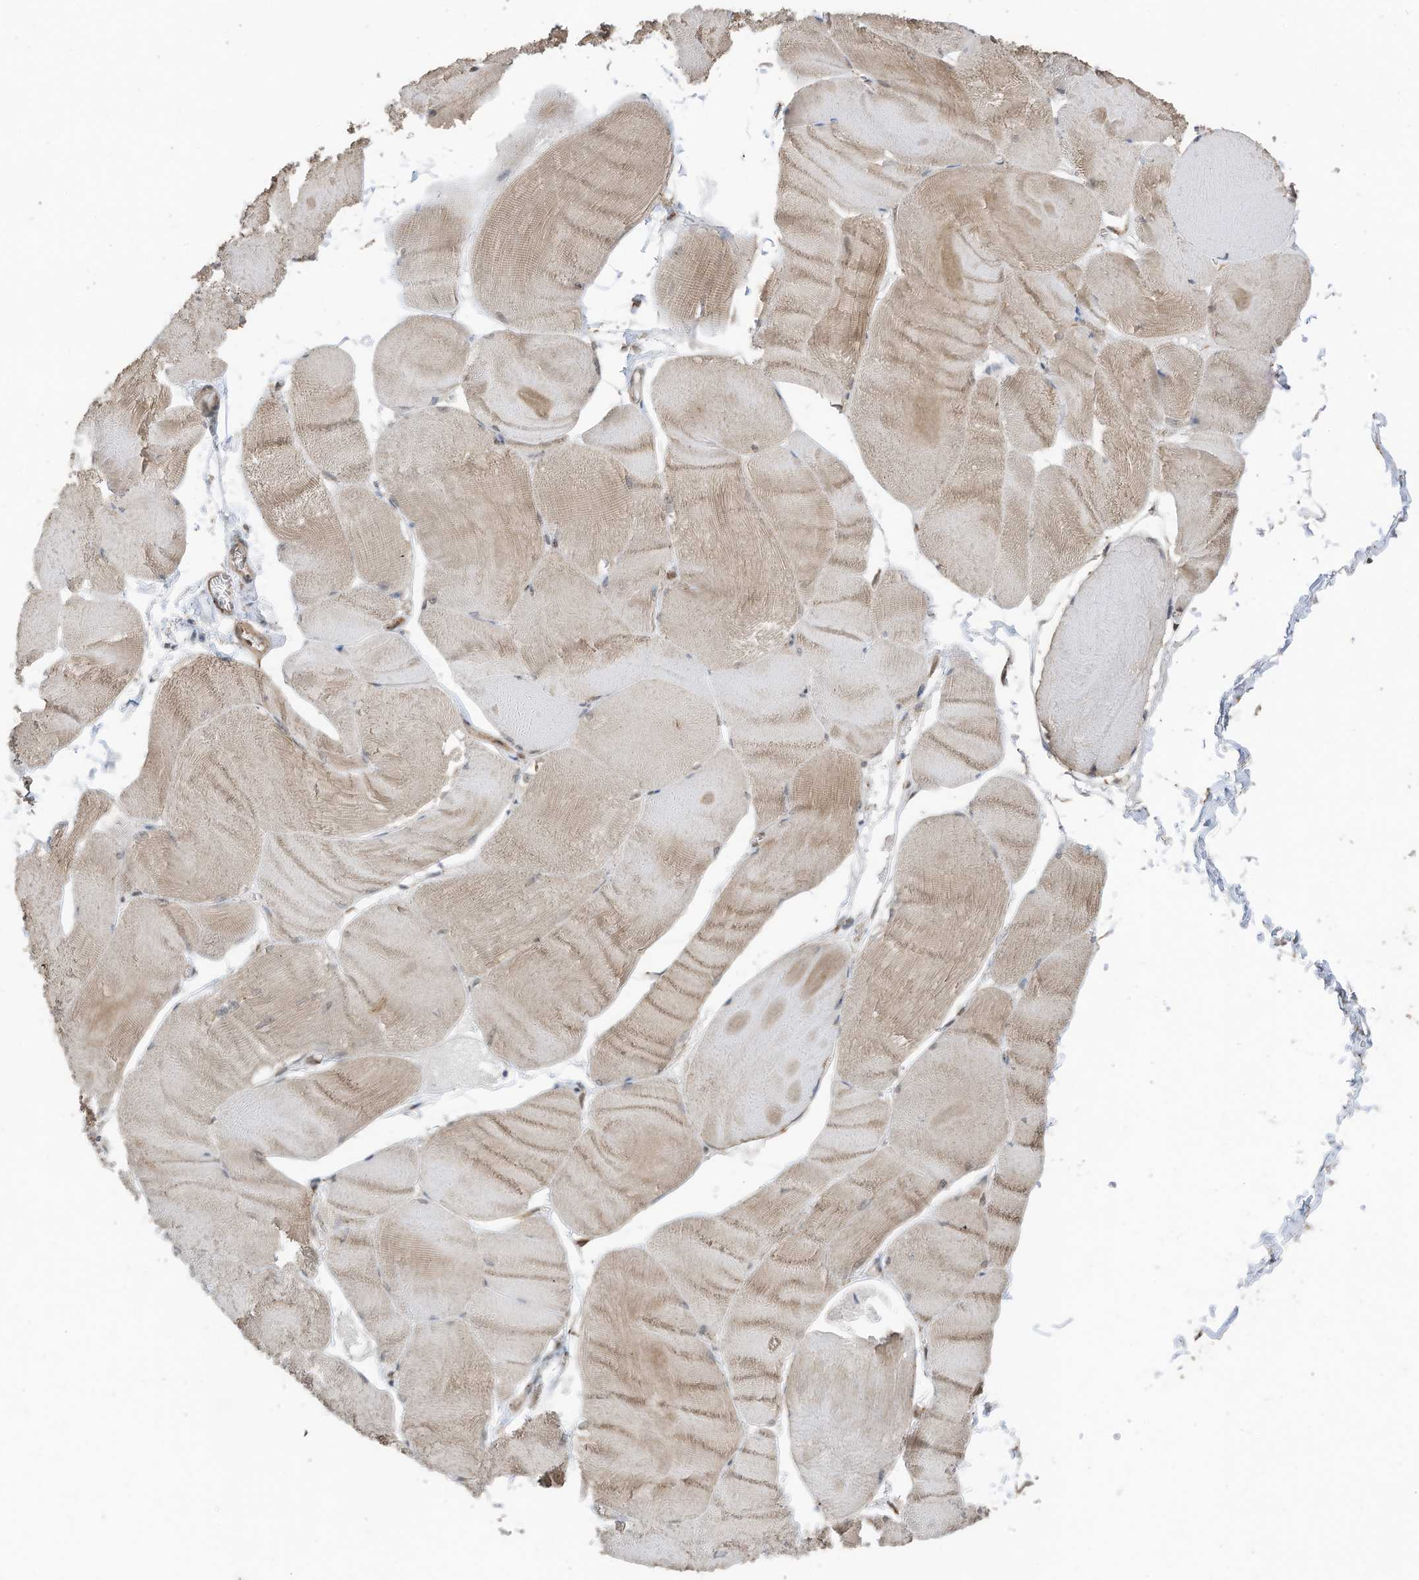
{"staining": {"intensity": "moderate", "quantity": "25%-75%", "location": "cytoplasmic/membranous"}, "tissue": "skeletal muscle", "cell_type": "Myocytes", "image_type": "normal", "snomed": [{"axis": "morphology", "description": "Normal tissue, NOS"}, {"axis": "morphology", "description": "Basal cell carcinoma"}, {"axis": "topography", "description": "Skeletal muscle"}], "caption": "This histopathology image displays normal skeletal muscle stained with immunohistochemistry (IHC) to label a protein in brown. The cytoplasmic/membranous of myocytes show moderate positivity for the protein. Nuclei are counter-stained blue.", "gene": "ERLEC1", "patient": {"sex": "female", "age": 64}}